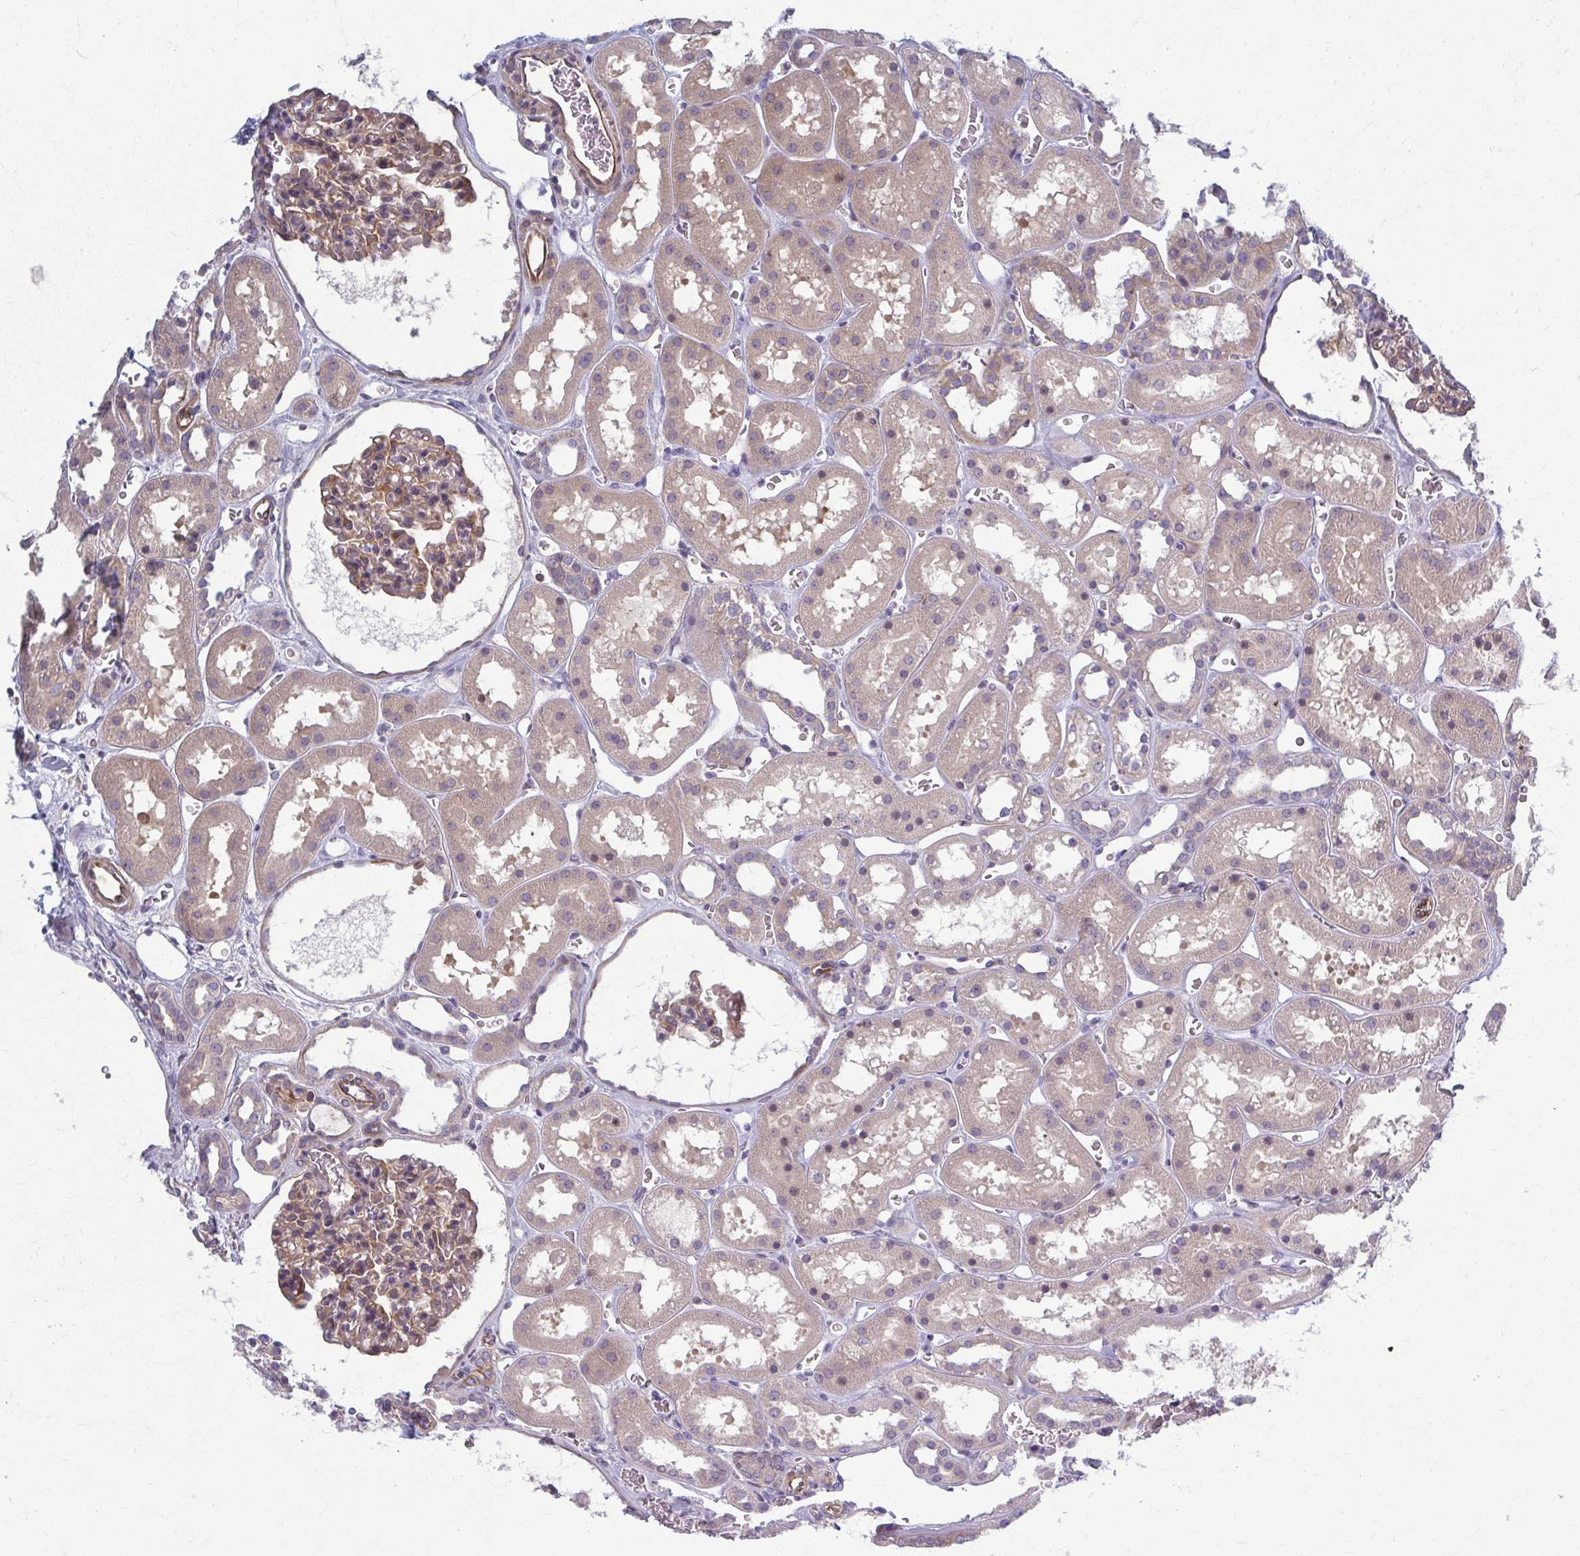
{"staining": {"intensity": "weak", "quantity": "25%-75%", "location": "cytoplasmic/membranous"}, "tissue": "kidney", "cell_type": "Cells in glomeruli", "image_type": "normal", "snomed": [{"axis": "morphology", "description": "Normal tissue, NOS"}, {"axis": "topography", "description": "Kidney"}], "caption": "Protein staining exhibits weak cytoplasmic/membranous positivity in approximately 25%-75% of cells in glomeruli in benign kidney. Nuclei are stained in blue.", "gene": "EID2B", "patient": {"sex": "female", "age": 41}}